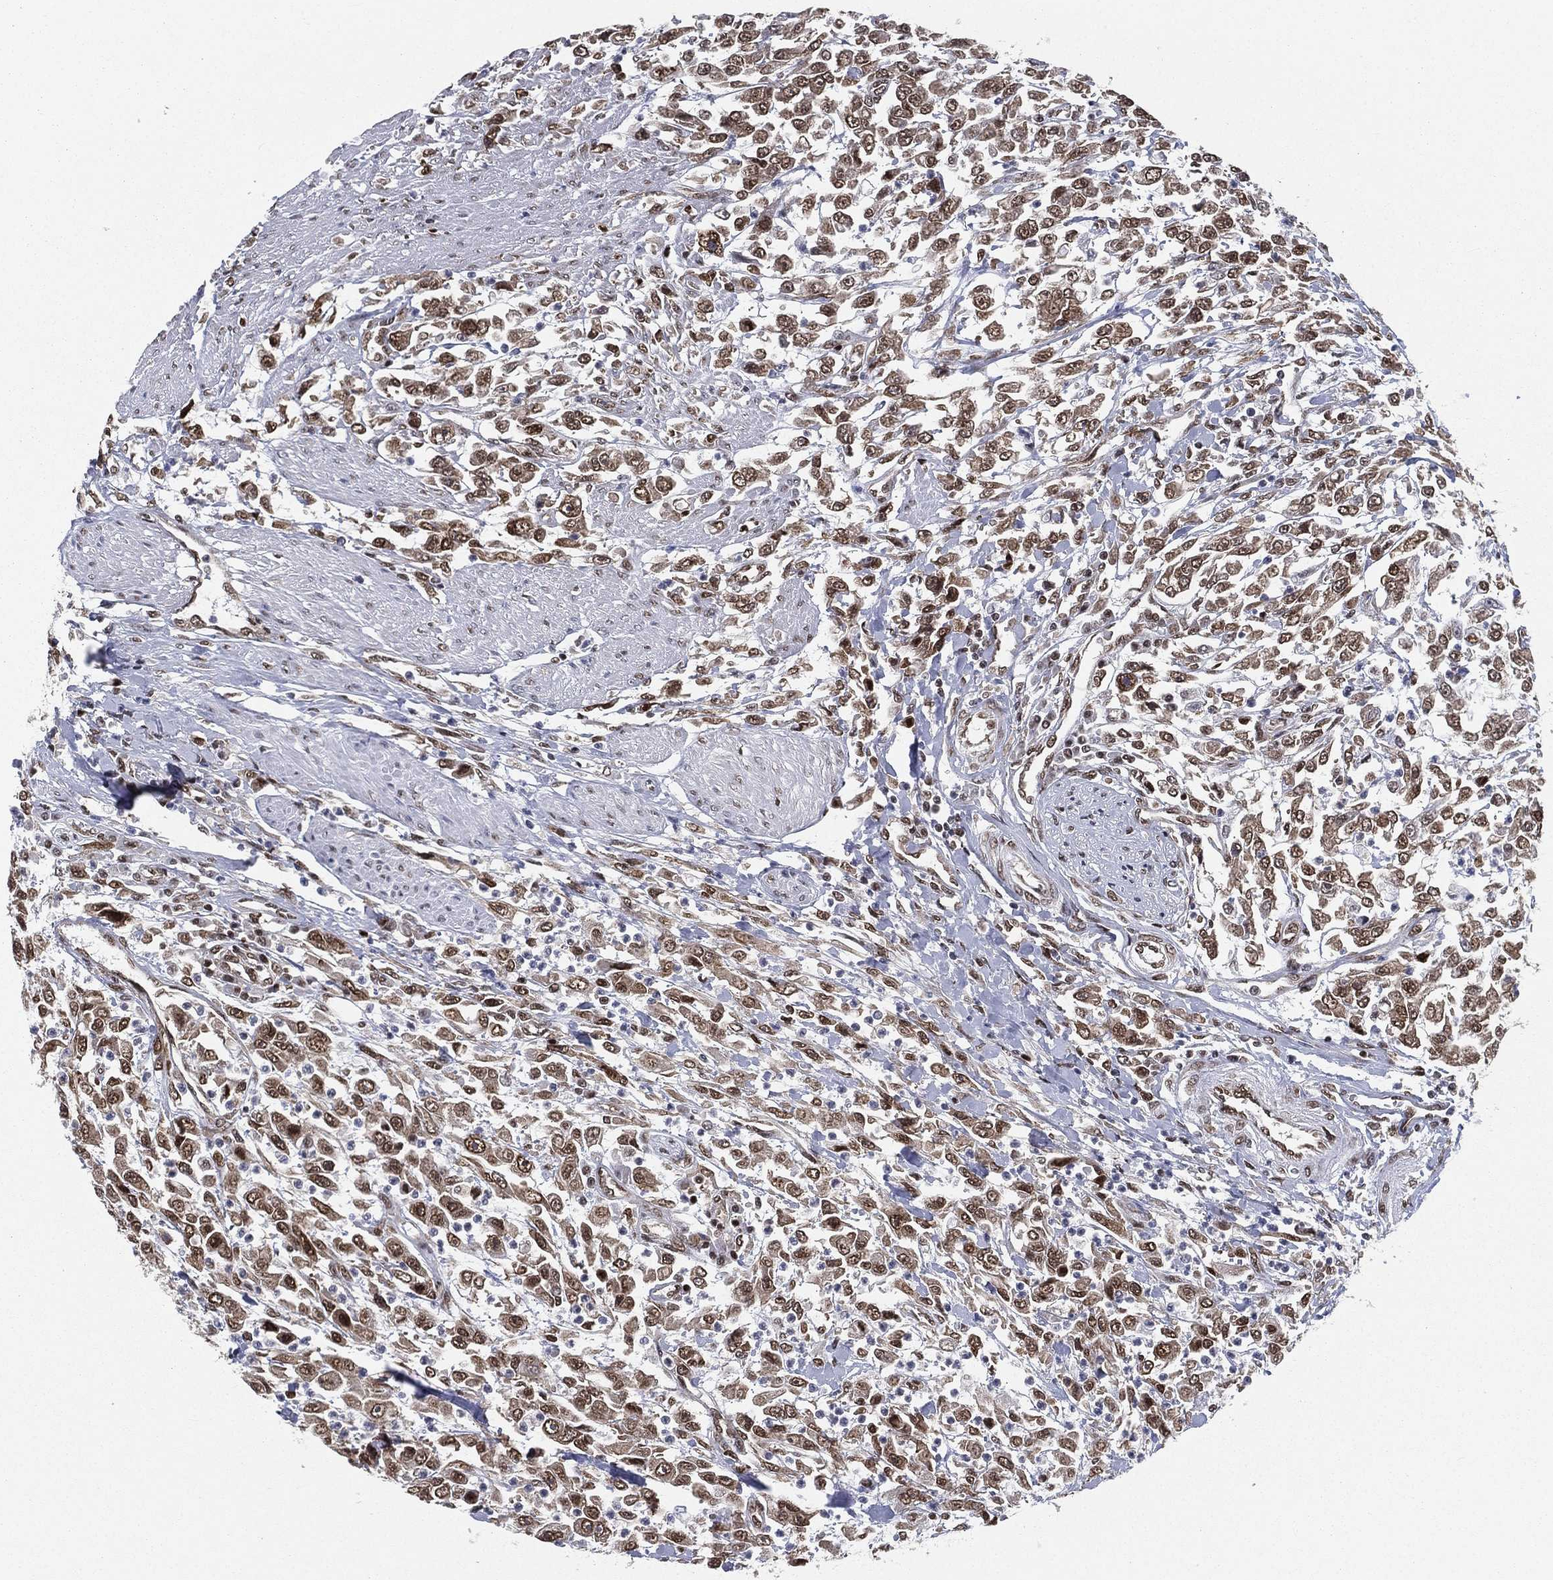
{"staining": {"intensity": "moderate", "quantity": ">75%", "location": "nuclear"}, "tissue": "urothelial cancer", "cell_type": "Tumor cells", "image_type": "cancer", "snomed": [{"axis": "morphology", "description": "Urothelial carcinoma, High grade"}, {"axis": "topography", "description": "Urinary bladder"}], "caption": "Urothelial cancer stained with a protein marker reveals moderate staining in tumor cells.", "gene": "FUBP3", "patient": {"sex": "male", "age": 46}}